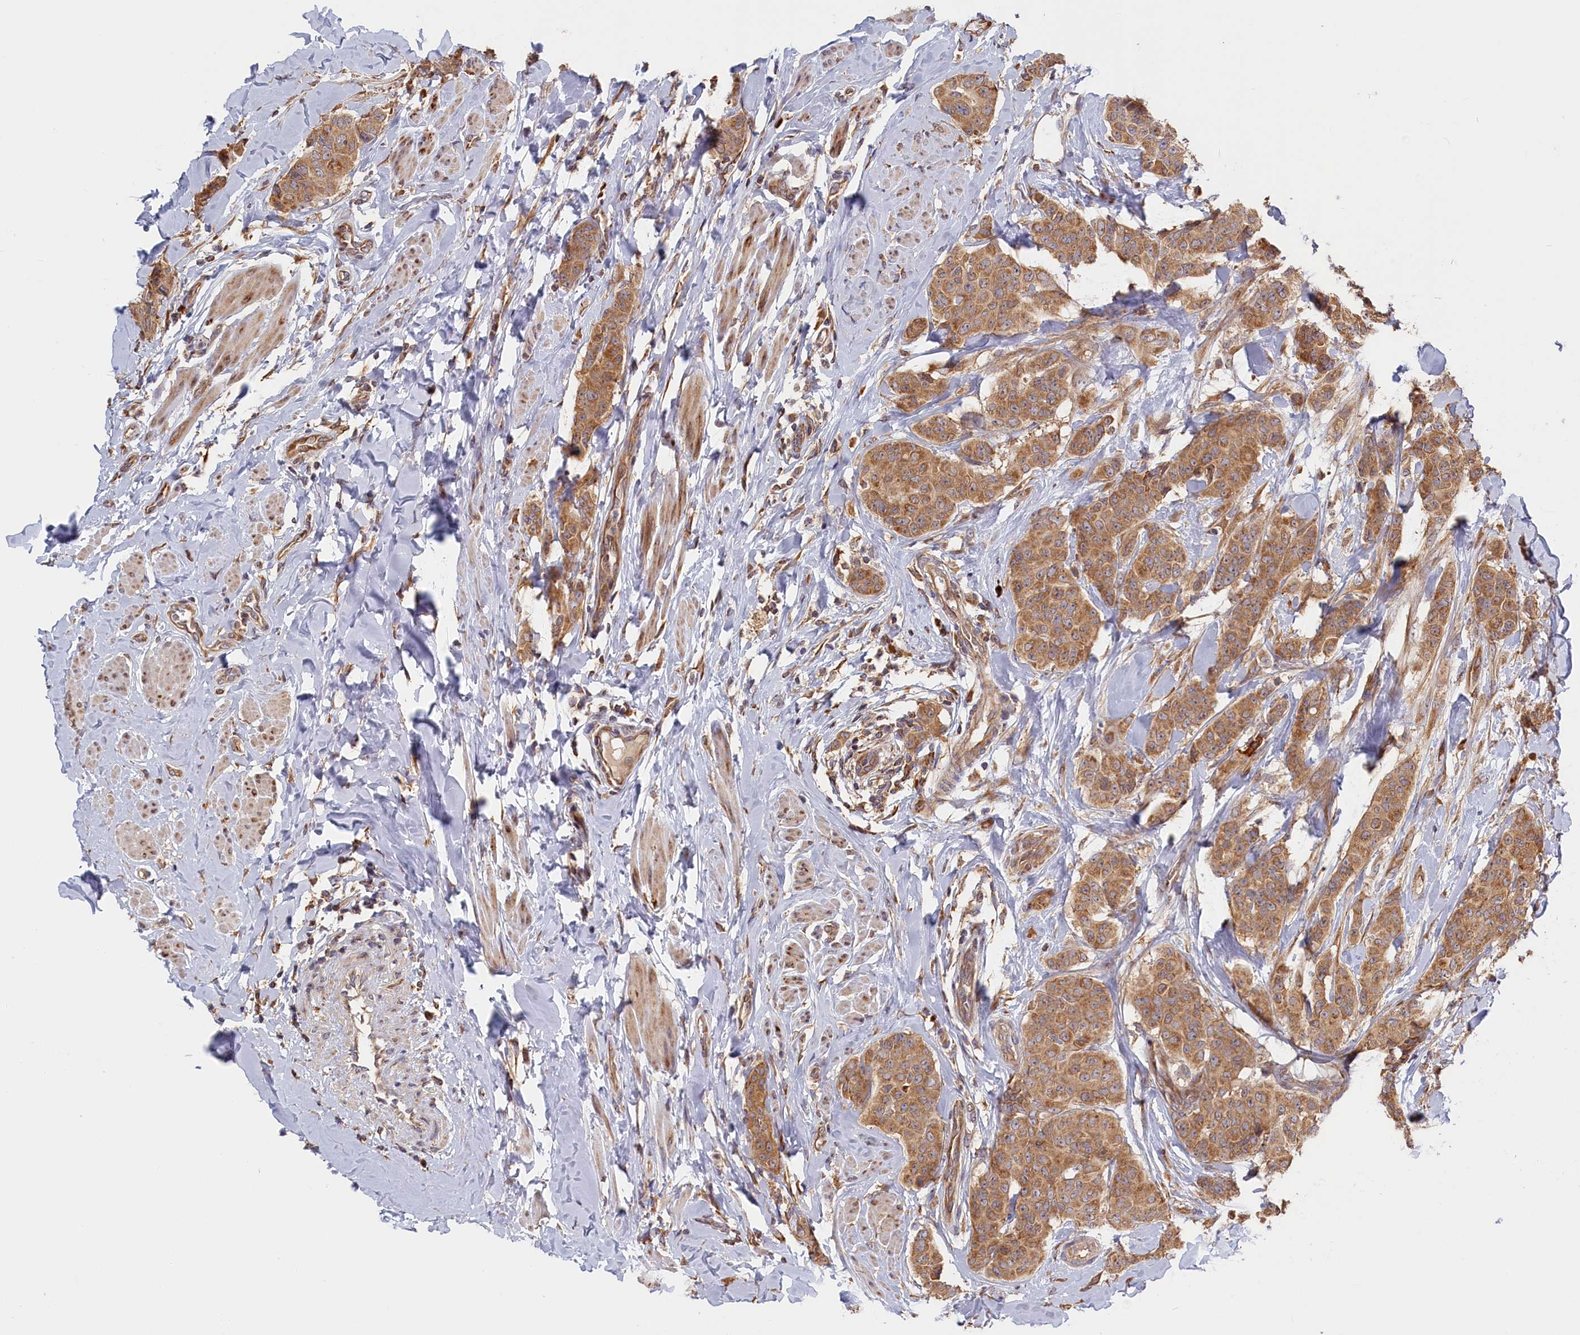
{"staining": {"intensity": "moderate", "quantity": ">75%", "location": "cytoplasmic/membranous"}, "tissue": "breast cancer", "cell_type": "Tumor cells", "image_type": "cancer", "snomed": [{"axis": "morphology", "description": "Duct carcinoma"}, {"axis": "topography", "description": "Breast"}], "caption": "Brown immunohistochemical staining in intraductal carcinoma (breast) displays moderate cytoplasmic/membranous expression in approximately >75% of tumor cells.", "gene": "CEP44", "patient": {"sex": "female", "age": 40}}